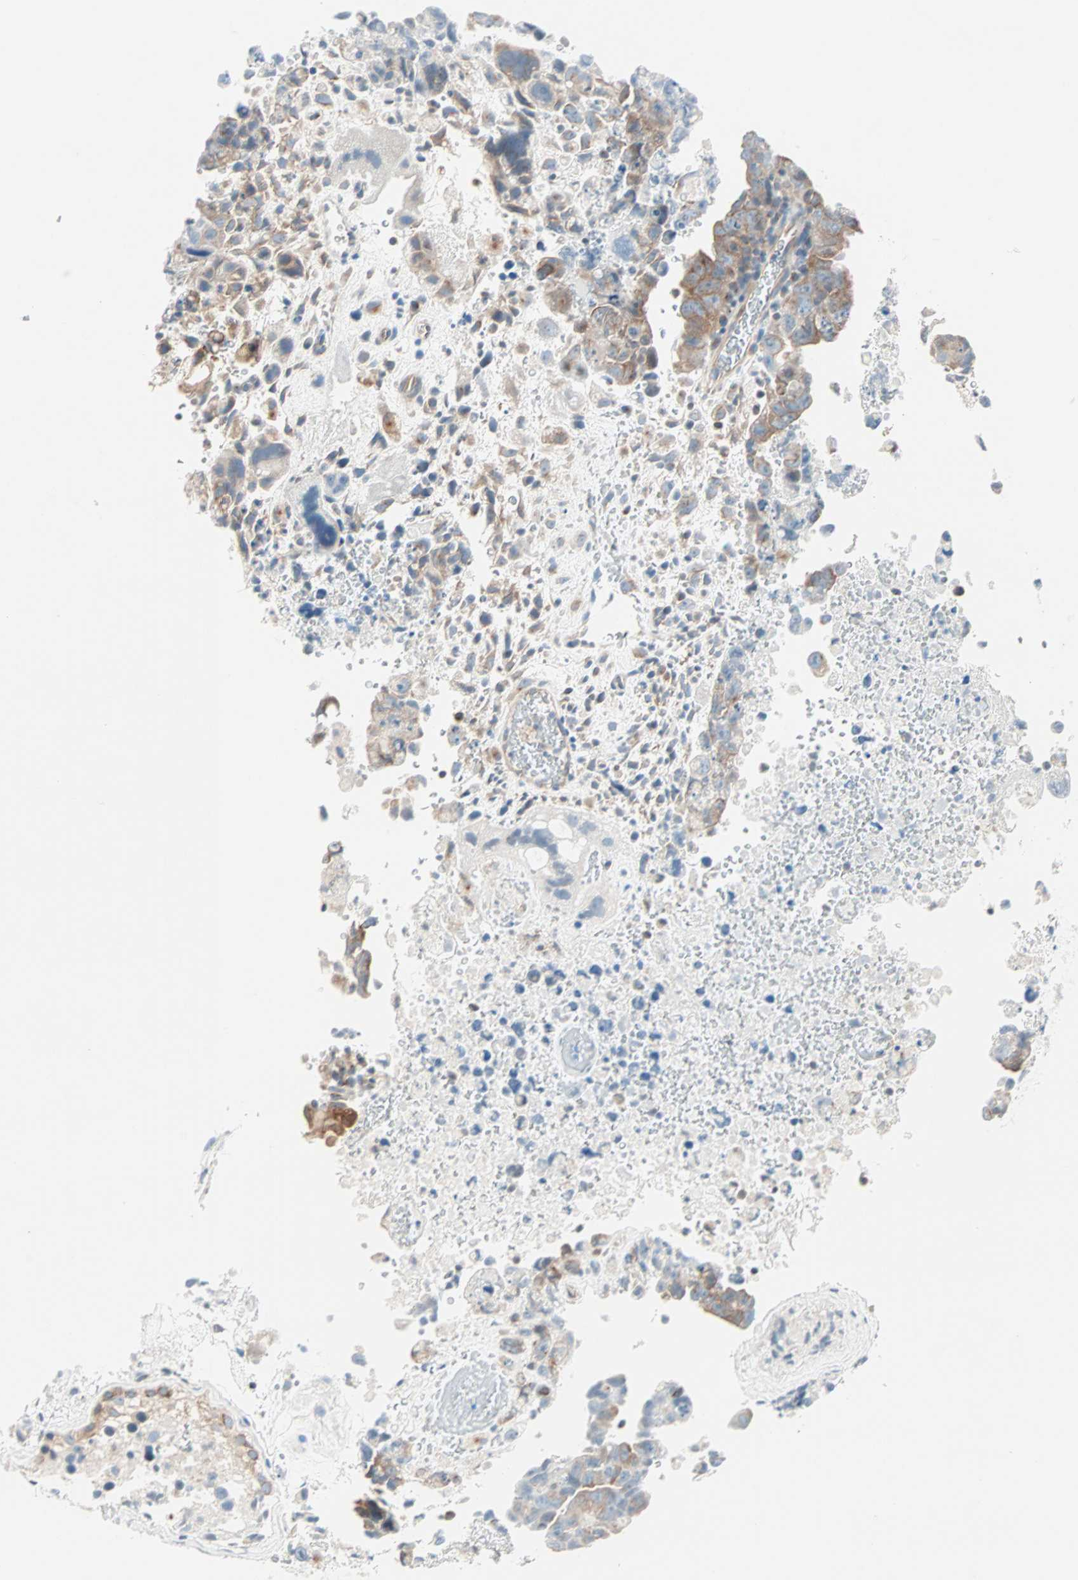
{"staining": {"intensity": "moderate", "quantity": "25%-75%", "location": "cytoplasmic/membranous"}, "tissue": "testis cancer", "cell_type": "Tumor cells", "image_type": "cancer", "snomed": [{"axis": "morphology", "description": "Carcinoma, Embryonal, NOS"}, {"axis": "topography", "description": "Testis"}], "caption": "DAB (3,3'-diaminobenzidine) immunohistochemical staining of testis cancer shows moderate cytoplasmic/membranous protein positivity in approximately 25%-75% of tumor cells.", "gene": "SULT1C2", "patient": {"sex": "male", "age": 28}}